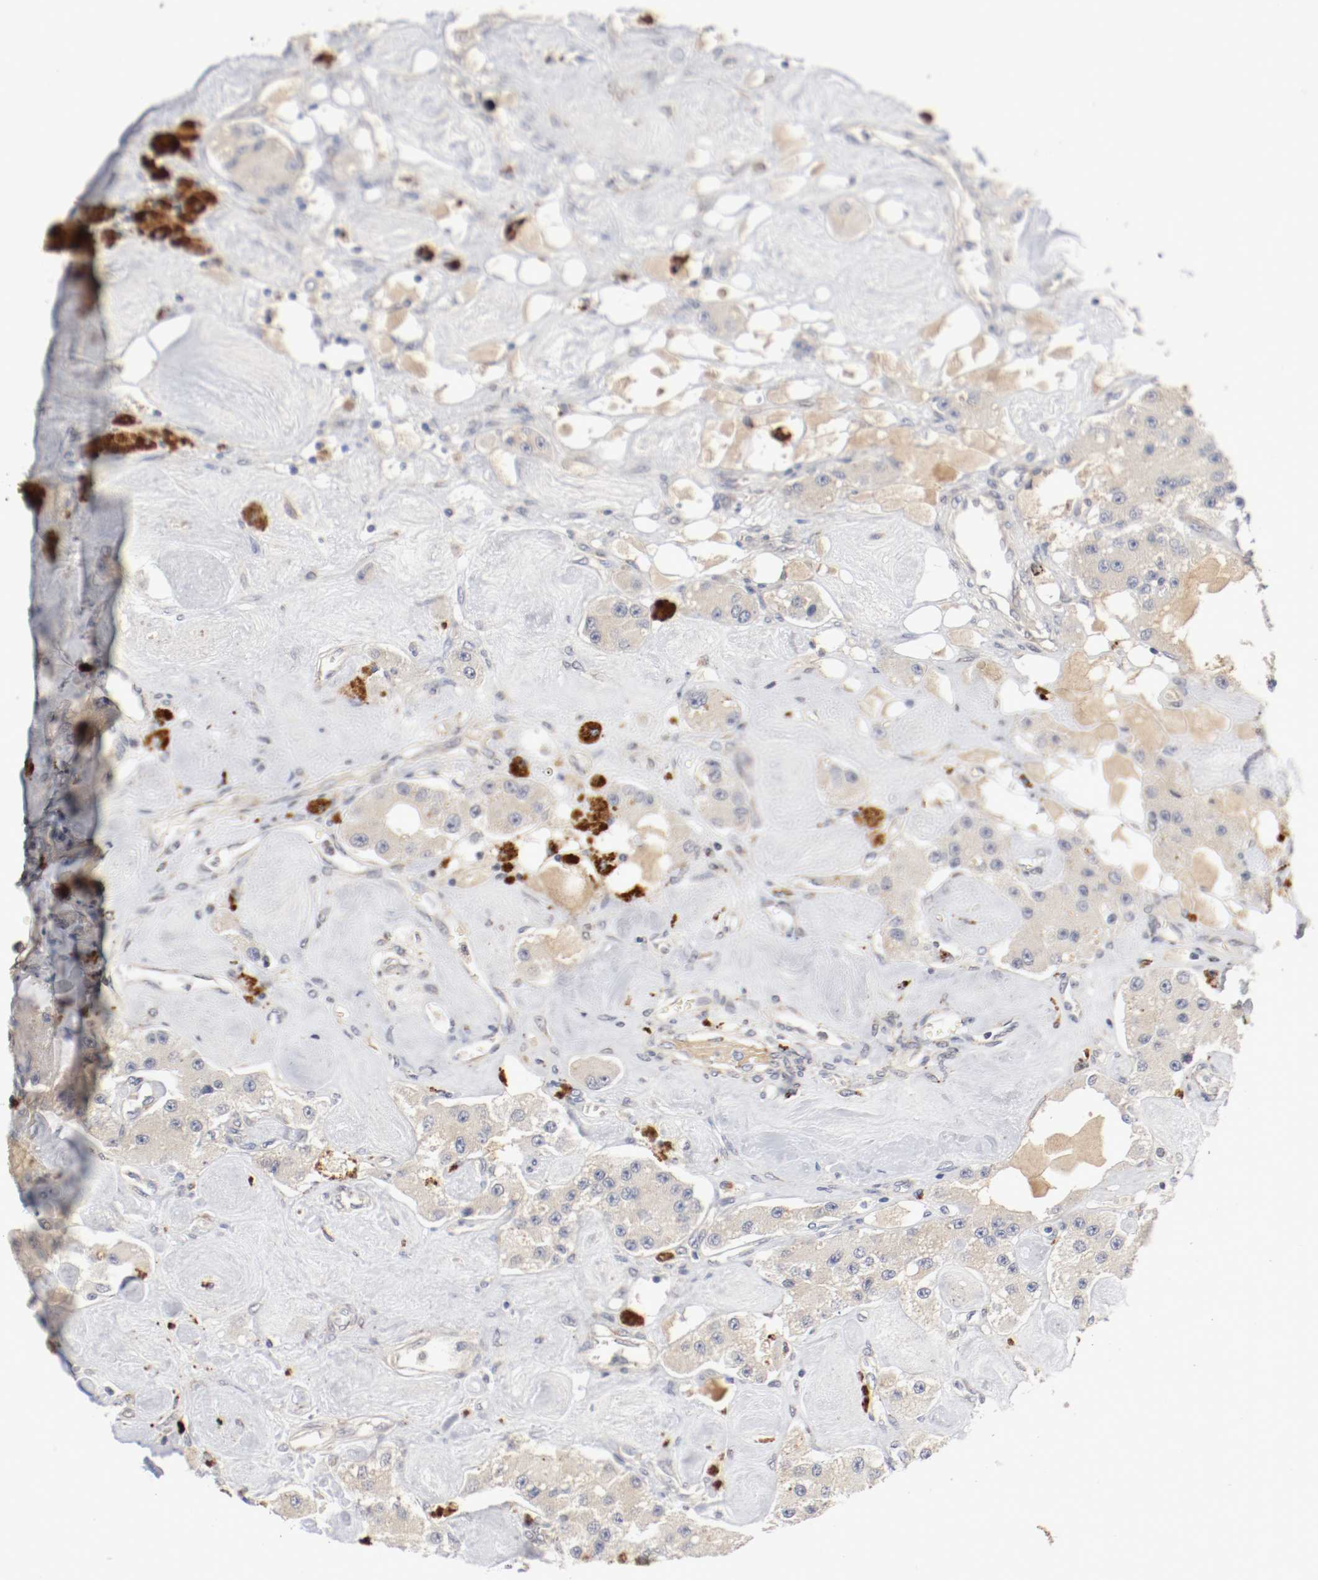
{"staining": {"intensity": "weak", "quantity": "25%-75%", "location": "cytoplasmic/membranous"}, "tissue": "carcinoid", "cell_type": "Tumor cells", "image_type": "cancer", "snomed": [{"axis": "morphology", "description": "Carcinoid, malignant, NOS"}, {"axis": "topography", "description": "Pancreas"}], "caption": "Brown immunohistochemical staining in human malignant carcinoid reveals weak cytoplasmic/membranous positivity in about 25%-75% of tumor cells.", "gene": "REN", "patient": {"sex": "male", "age": 41}}